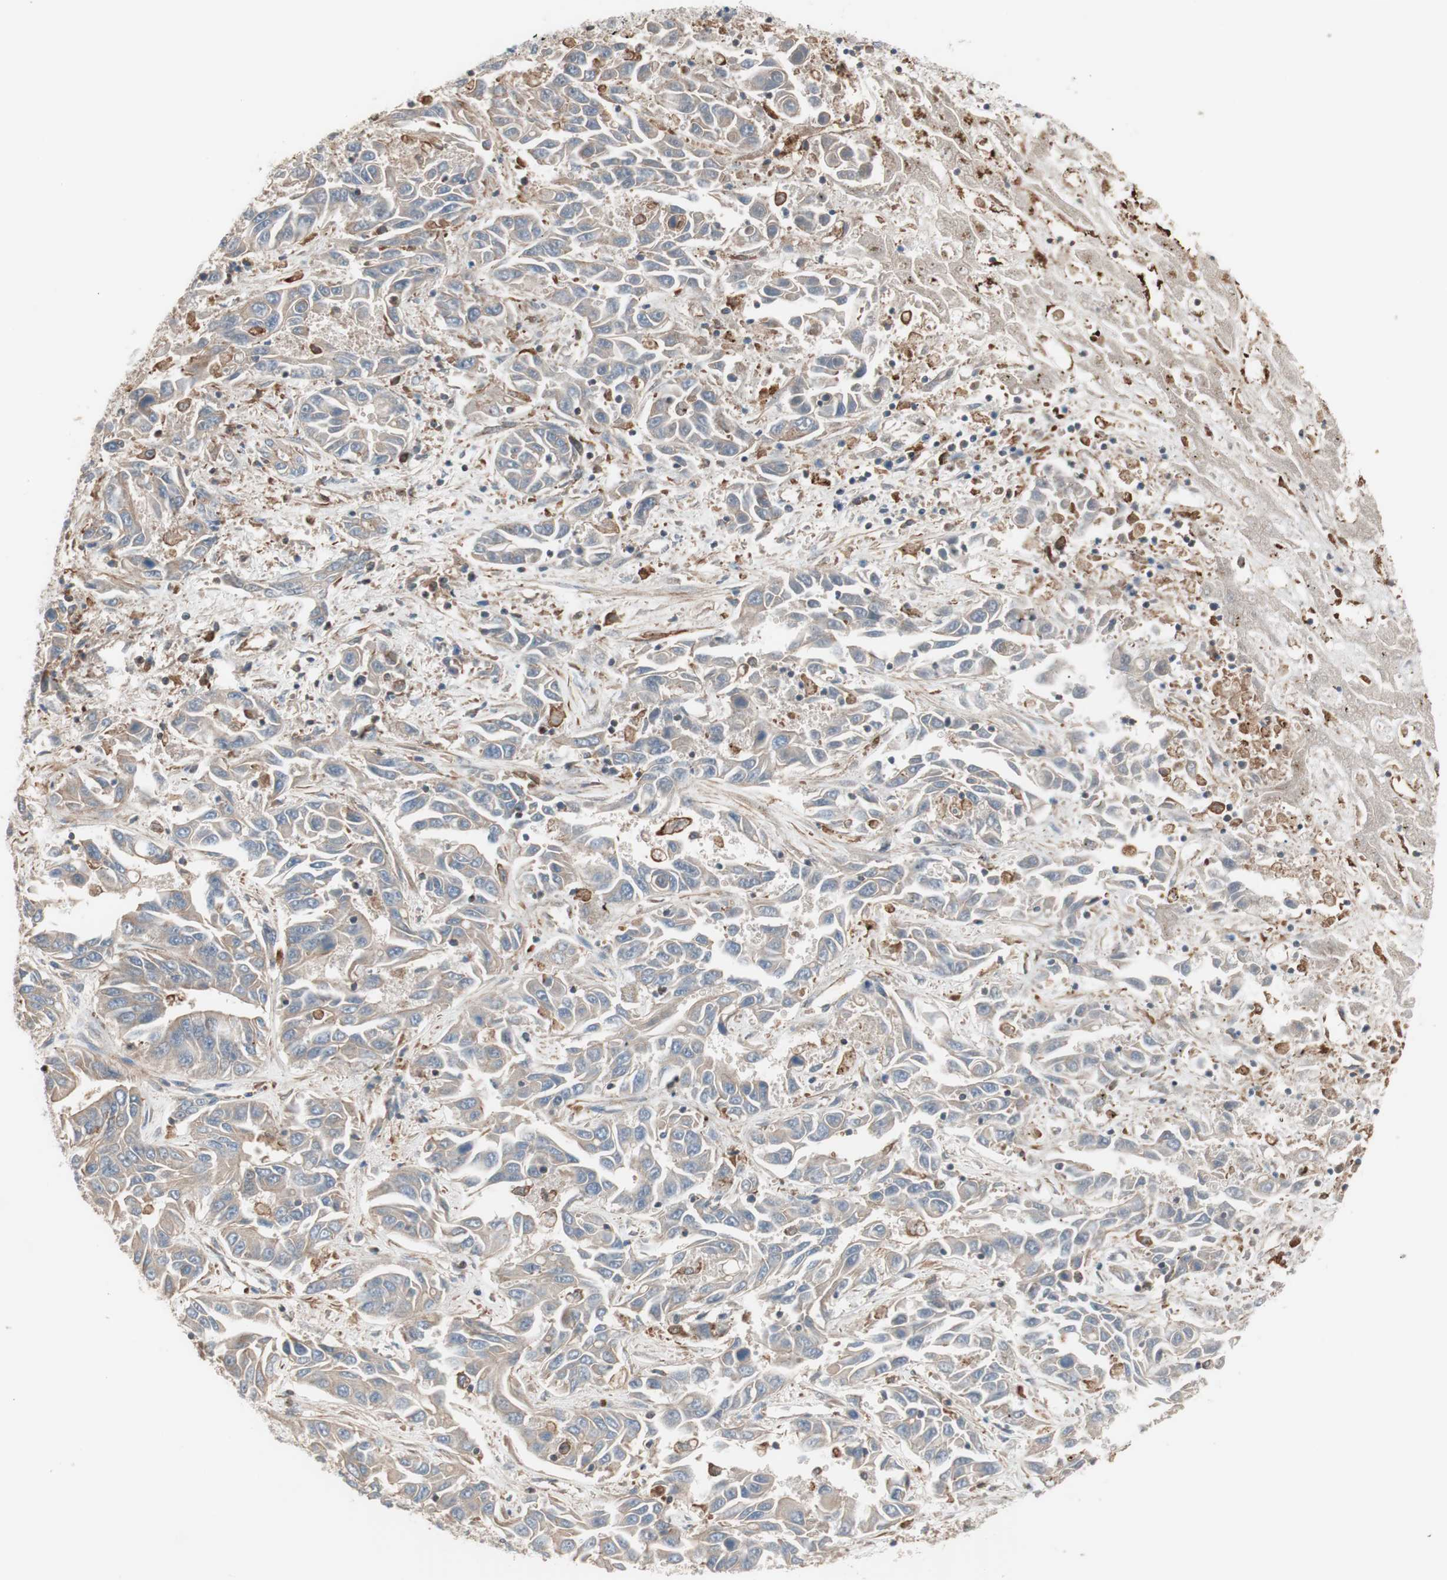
{"staining": {"intensity": "weak", "quantity": ">75%", "location": "cytoplasmic/membranous"}, "tissue": "liver cancer", "cell_type": "Tumor cells", "image_type": "cancer", "snomed": [{"axis": "morphology", "description": "Cholangiocarcinoma"}, {"axis": "topography", "description": "Liver"}], "caption": "About >75% of tumor cells in human liver cholangiocarcinoma display weak cytoplasmic/membranous protein positivity as visualized by brown immunohistochemical staining.", "gene": "STAB1", "patient": {"sex": "female", "age": 52}}